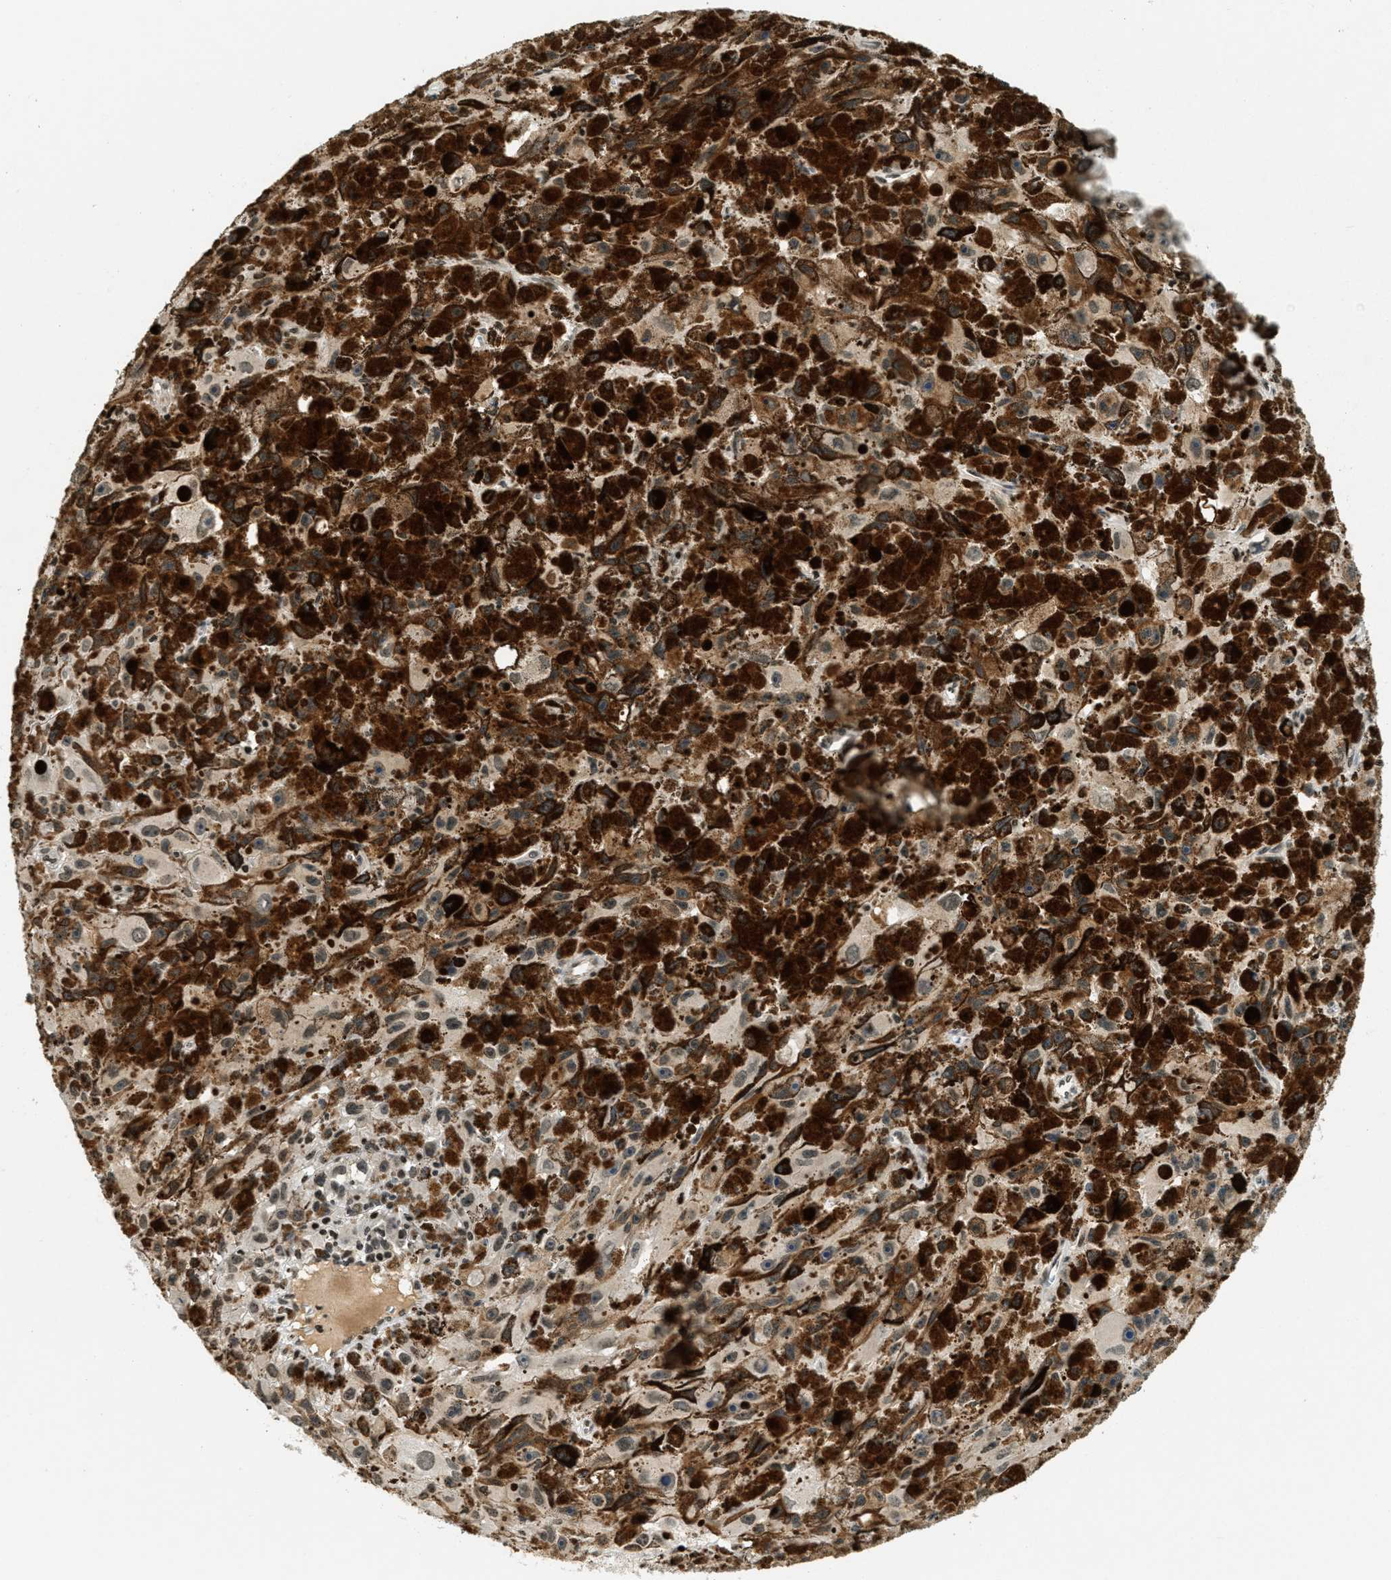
{"staining": {"intensity": "moderate", "quantity": ">75%", "location": "nuclear"}, "tissue": "melanoma", "cell_type": "Tumor cells", "image_type": "cancer", "snomed": [{"axis": "morphology", "description": "Malignant melanoma, NOS"}, {"axis": "topography", "description": "Skin"}], "caption": "Immunohistochemical staining of human melanoma demonstrates medium levels of moderate nuclear expression in about >75% of tumor cells. (DAB IHC with brightfield microscopy, high magnification).", "gene": "LDB2", "patient": {"sex": "female", "age": 104}}